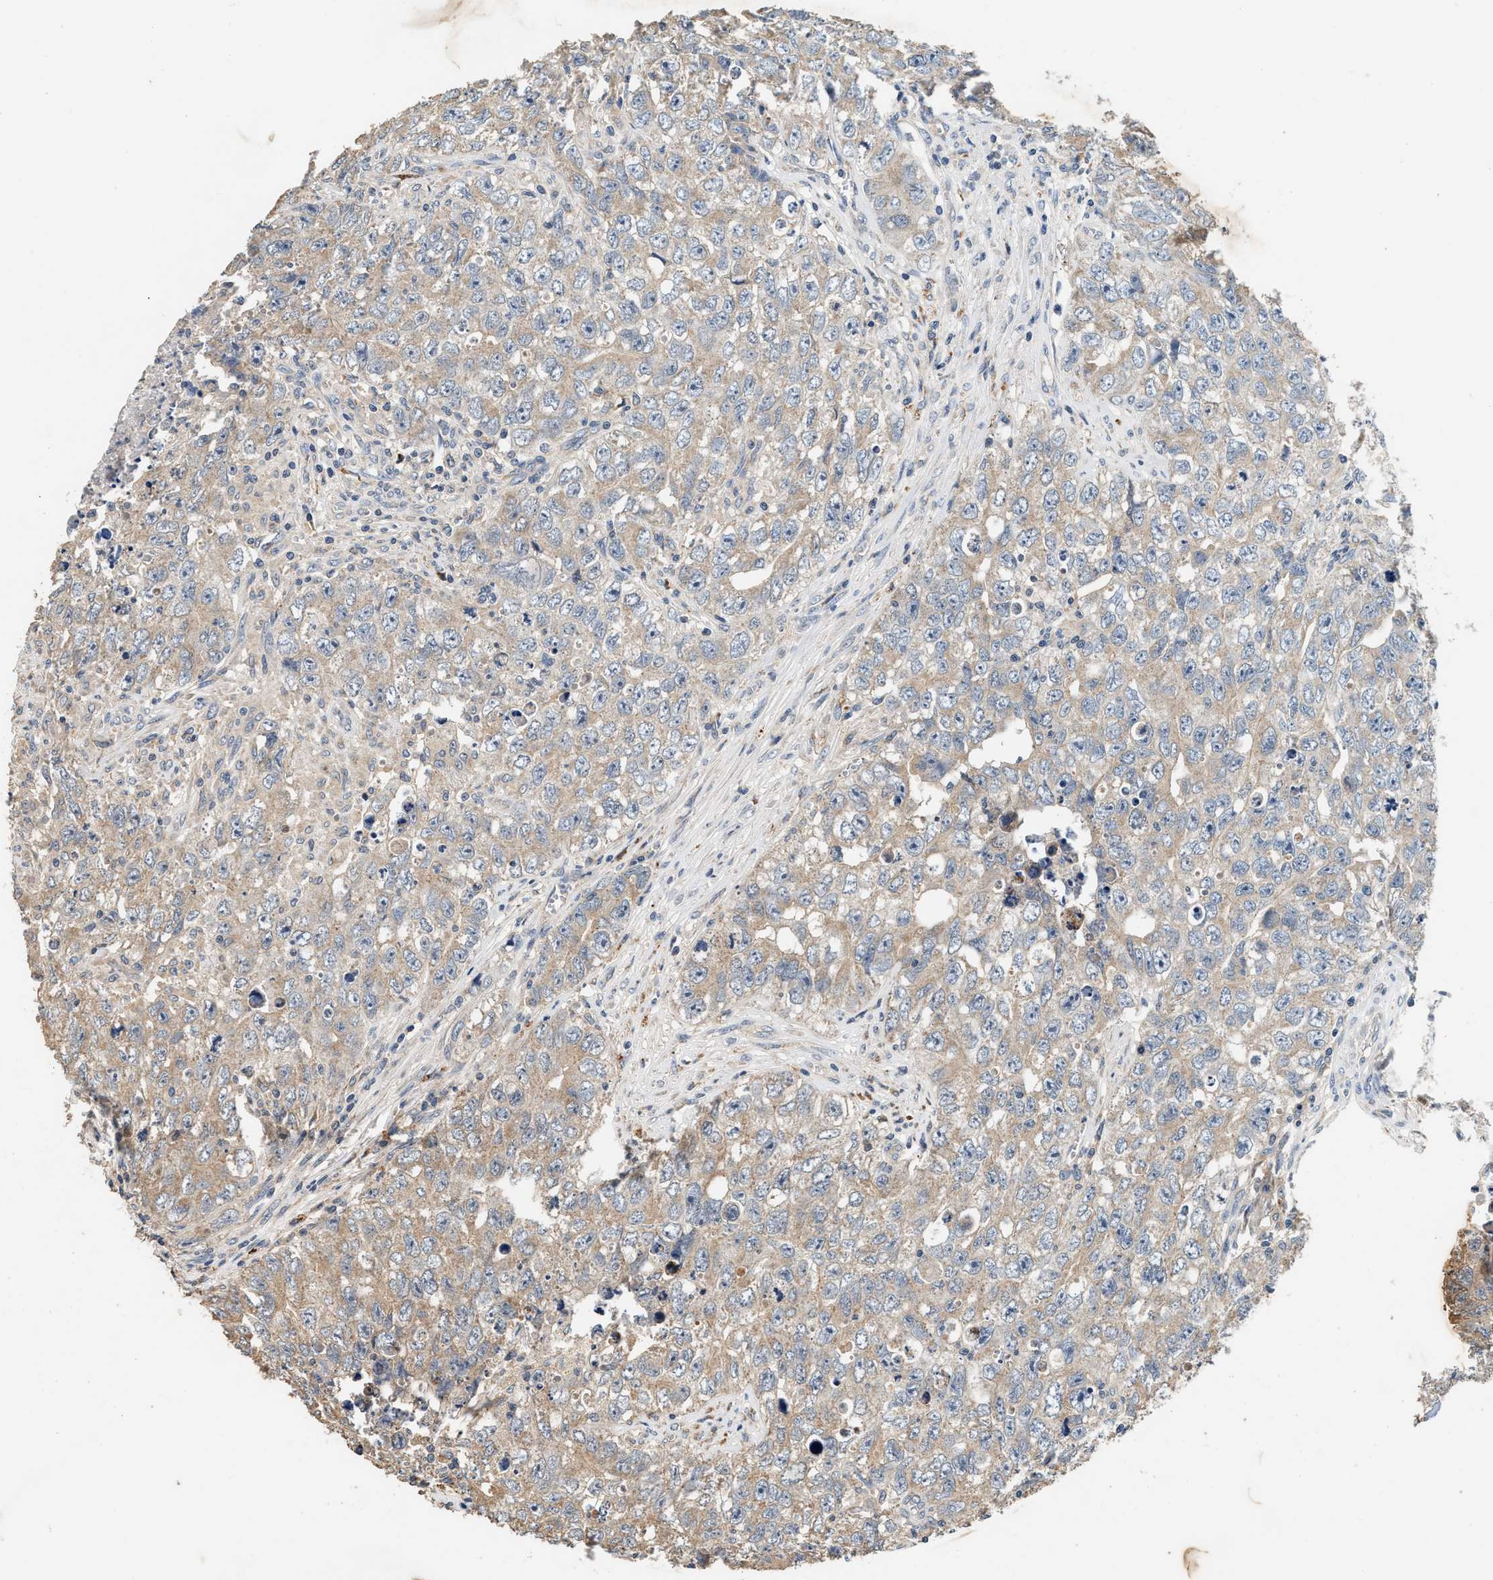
{"staining": {"intensity": "weak", "quantity": "25%-75%", "location": "cytoplasmic/membranous"}, "tissue": "testis cancer", "cell_type": "Tumor cells", "image_type": "cancer", "snomed": [{"axis": "morphology", "description": "Seminoma, NOS"}, {"axis": "morphology", "description": "Carcinoma, Embryonal, NOS"}, {"axis": "topography", "description": "Testis"}], "caption": "Weak cytoplasmic/membranous protein staining is identified in approximately 25%-75% of tumor cells in testis cancer.", "gene": "PTGR3", "patient": {"sex": "male", "age": 43}}